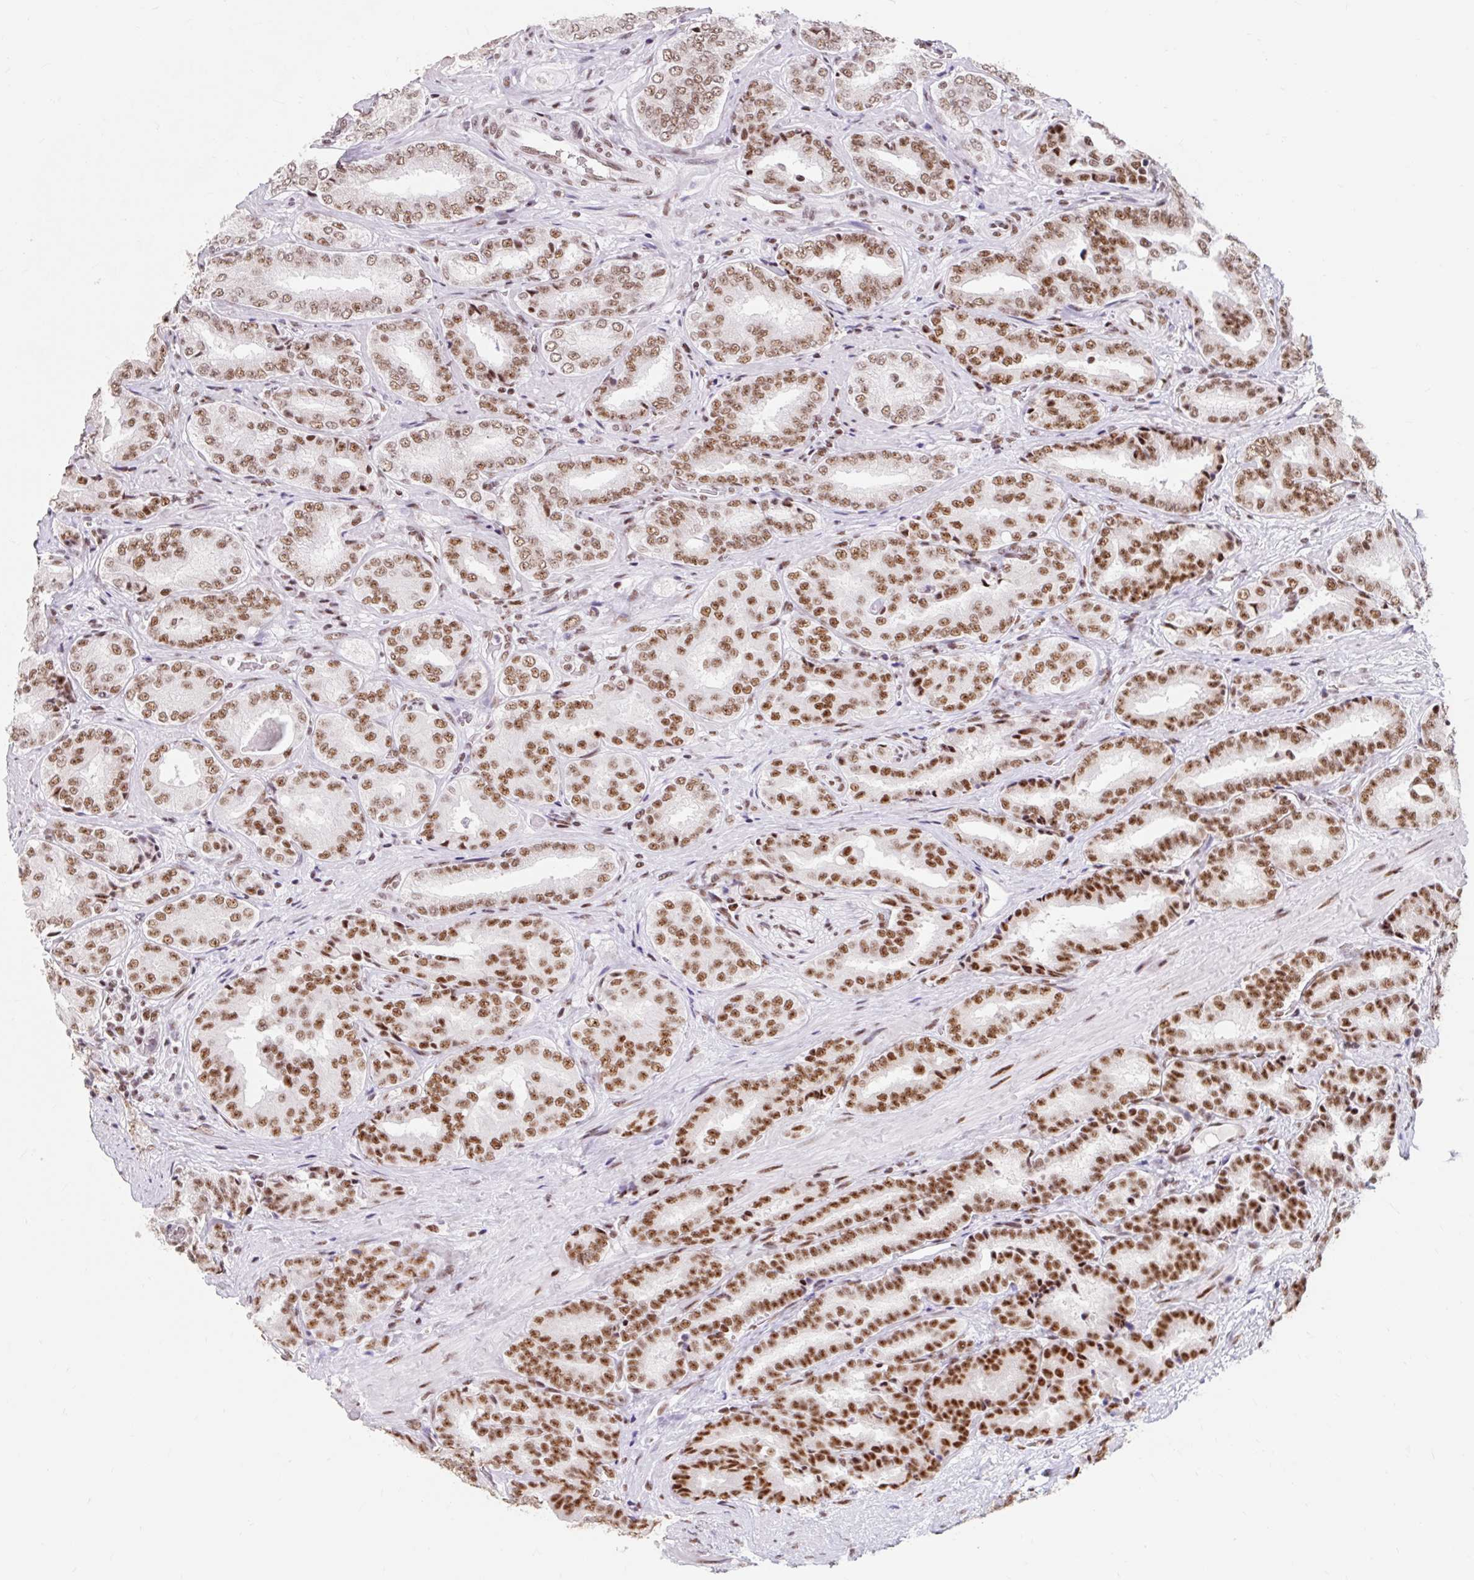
{"staining": {"intensity": "moderate", "quantity": ">75%", "location": "nuclear"}, "tissue": "prostate cancer", "cell_type": "Tumor cells", "image_type": "cancer", "snomed": [{"axis": "morphology", "description": "Adenocarcinoma, High grade"}, {"axis": "topography", "description": "Prostate"}], "caption": "Protein expression by IHC reveals moderate nuclear staining in approximately >75% of tumor cells in prostate adenocarcinoma (high-grade).", "gene": "SRSF10", "patient": {"sex": "male", "age": 72}}